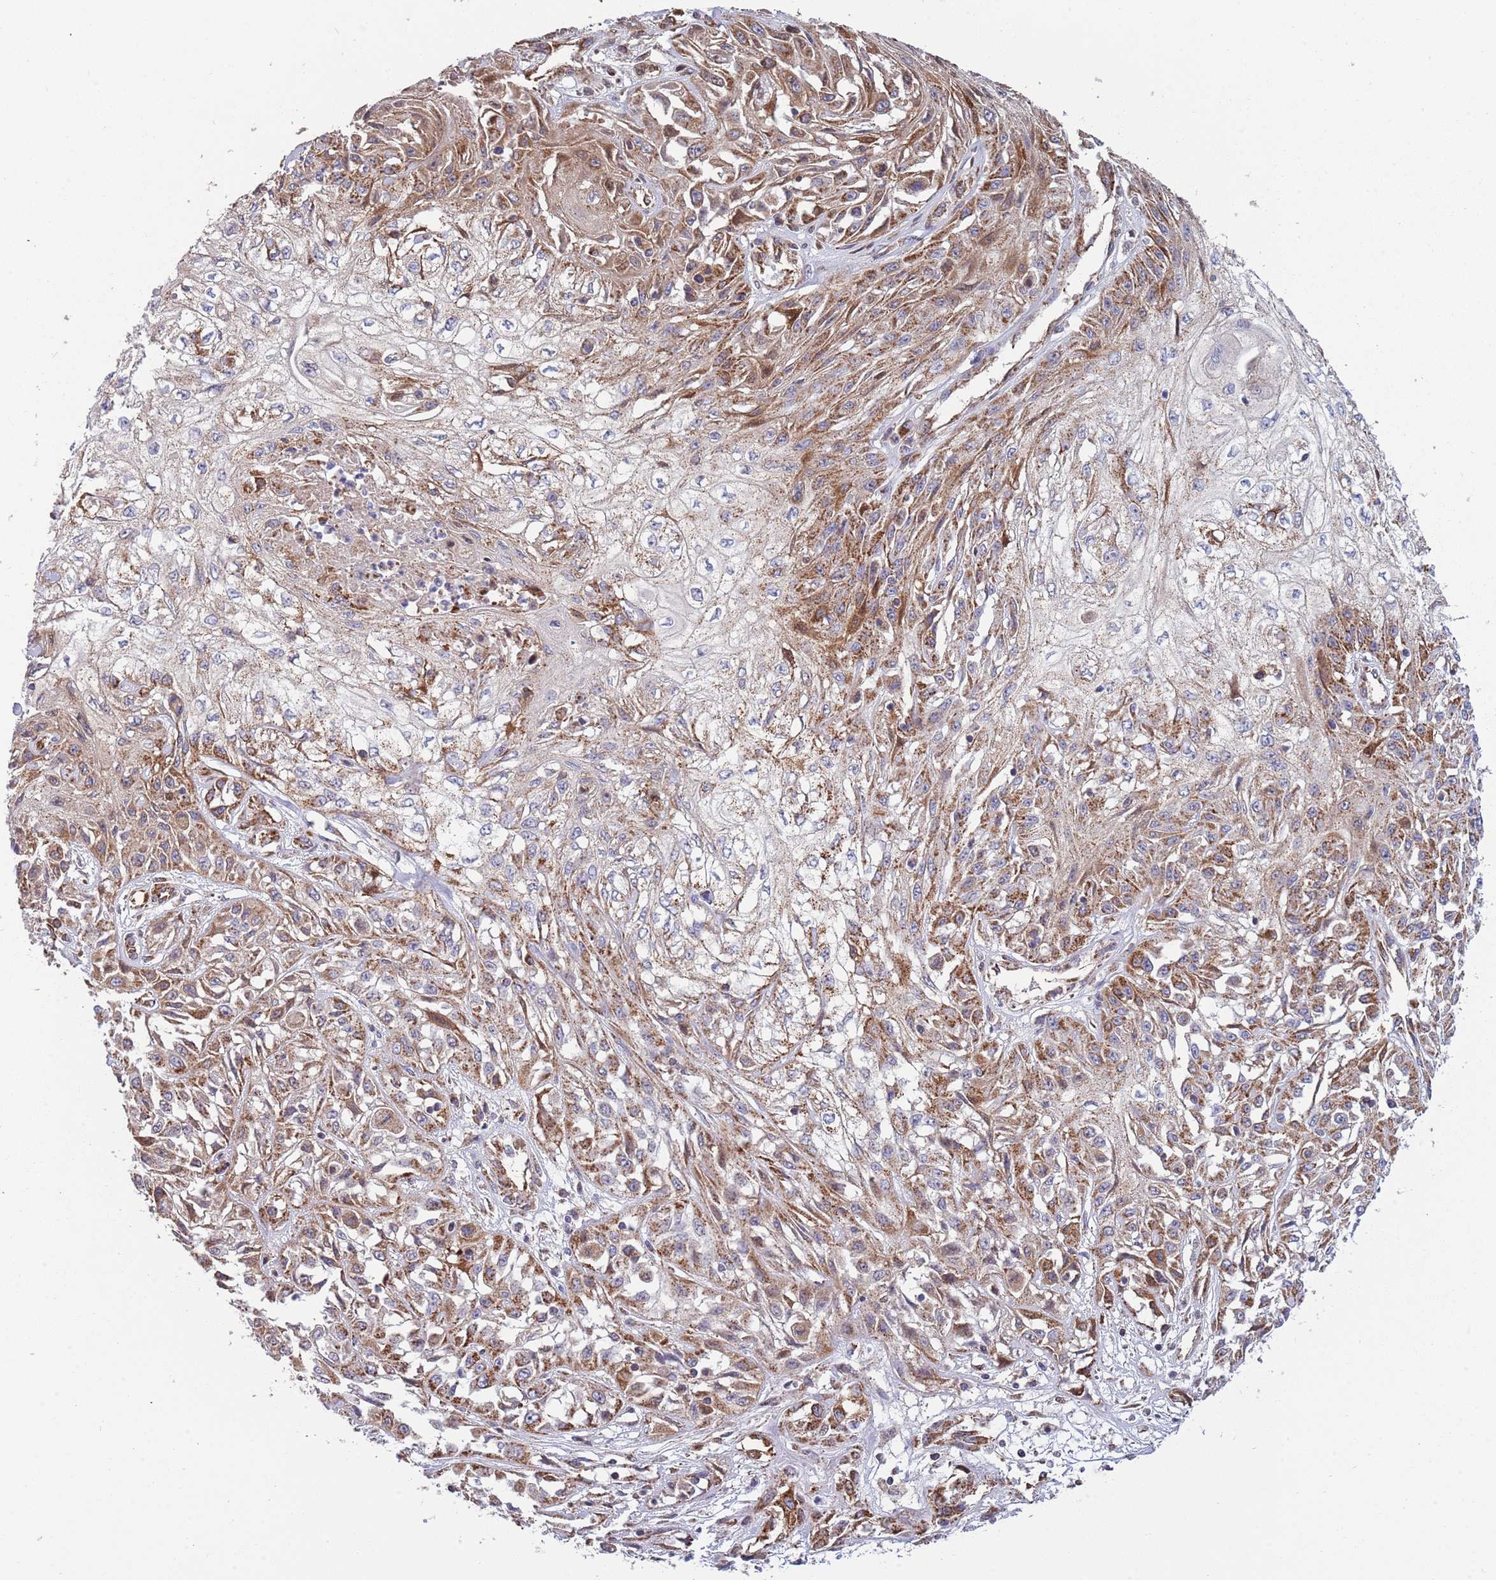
{"staining": {"intensity": "moderate", "quantity": ">75%", "location": "cytoplasmic/membranous"}, "tissue": "skin cancer", "cell_type": "Tumor cells", "image_type": "cancer", "snomed": [{"axis": "morphology", "description": "Squamous cell carcinoma, NOS"}, {"axis": "morphology", "description": "Squamous cell carcinoma, metastatic, NOS"}, {"axis": "topography", "description": "Skin"}, {"axis": "topography", "description": "Lymph node"}], "caption": "An immunohistochemistry (IHC) image of tumor tissue is shown. Protein staining in brown shows moderate cytoplasmic/membranous positivity in skin cancer within tumor cells.", "gene": "VPS16", "patient": {"sex": "male", "age": 75}}